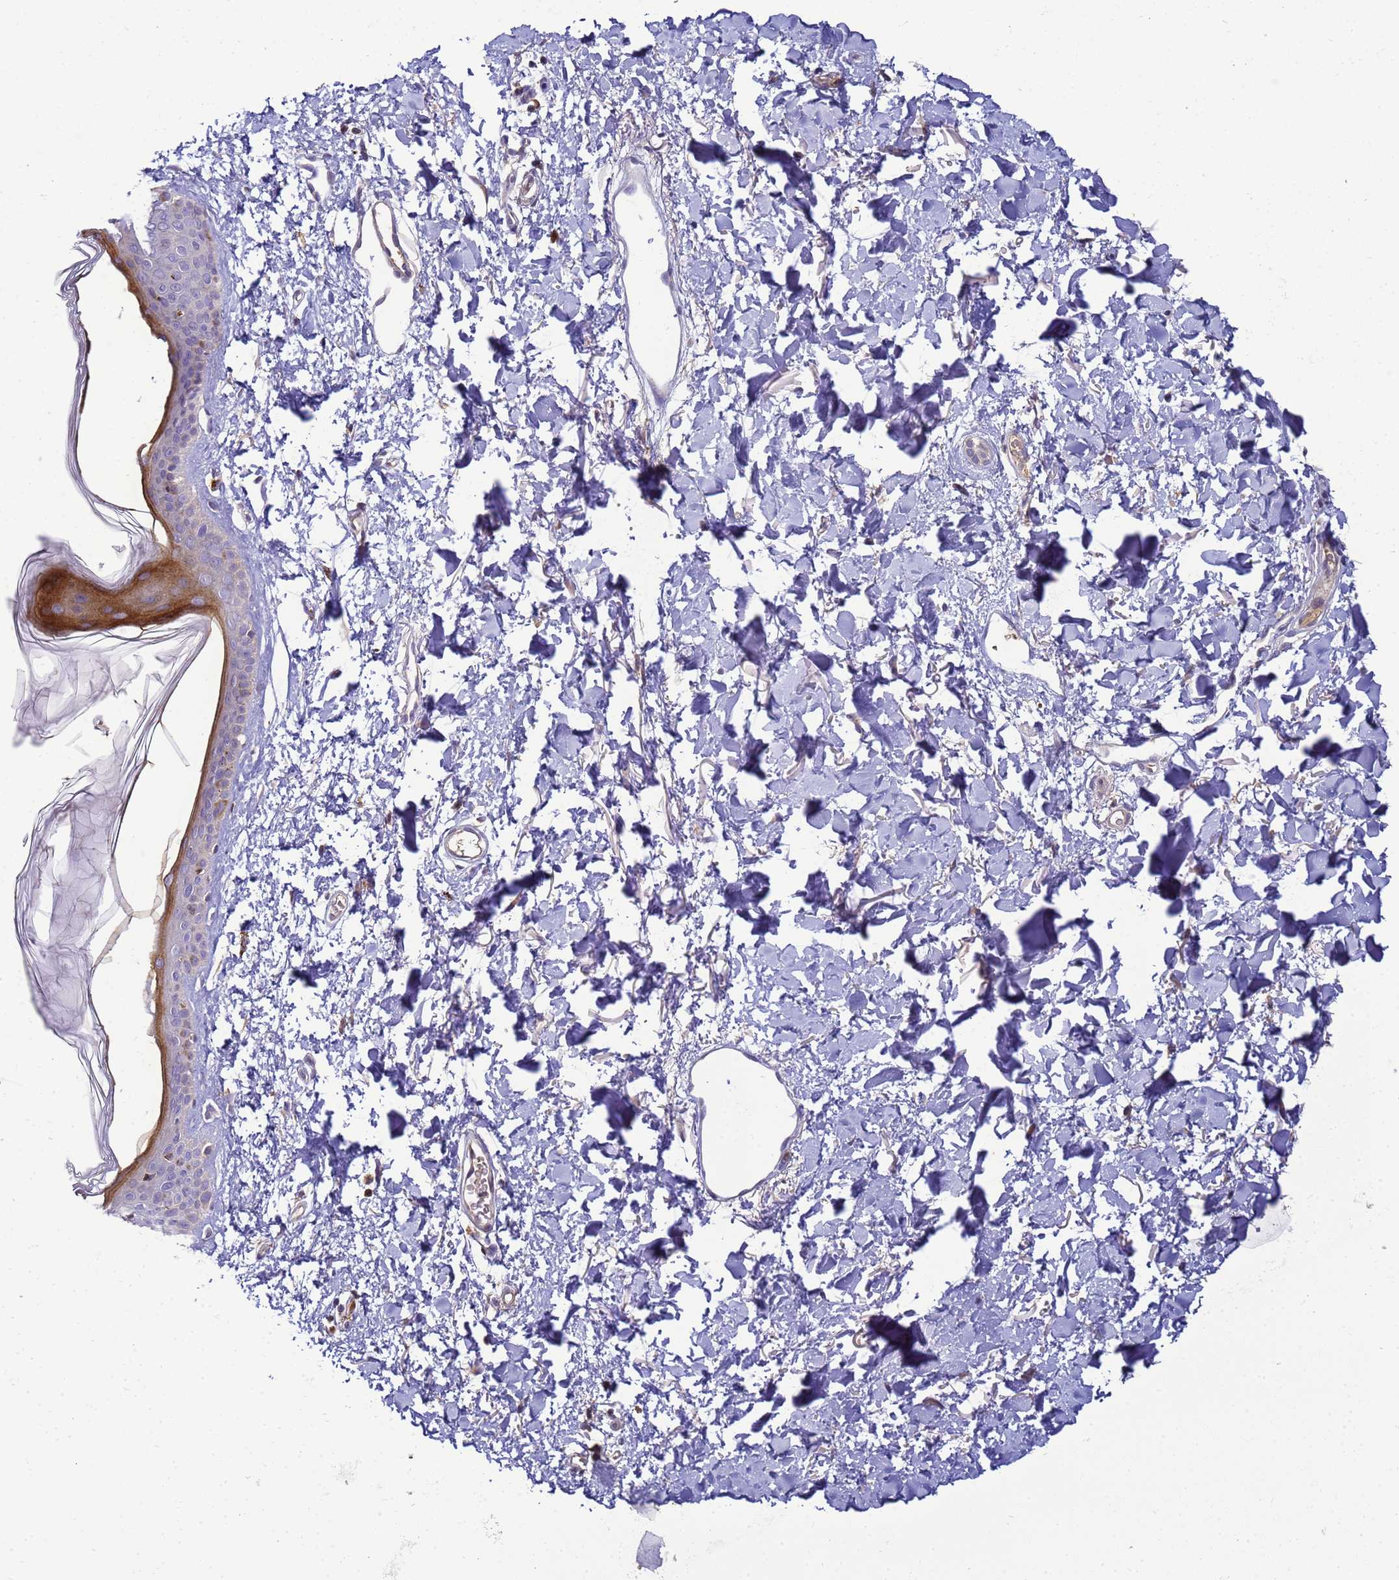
{"staining": {"intensity": "negative", "quantity": "none", "location": "none"}, "tissue": "skin", "cell_type": "Fibroblasts", "image_type": "normal", "snomed": [{"axis": "morphology", "description": "Normal tissue, NOS"}, {"axis": "topography", "description": "Skin"}], "caption": "Skin stained for a protein using immunohistochemistry demonstrates no staining fibroblasts.", "gene": "TMEM74B", "patient": {"sex": "female", "age": 58}}